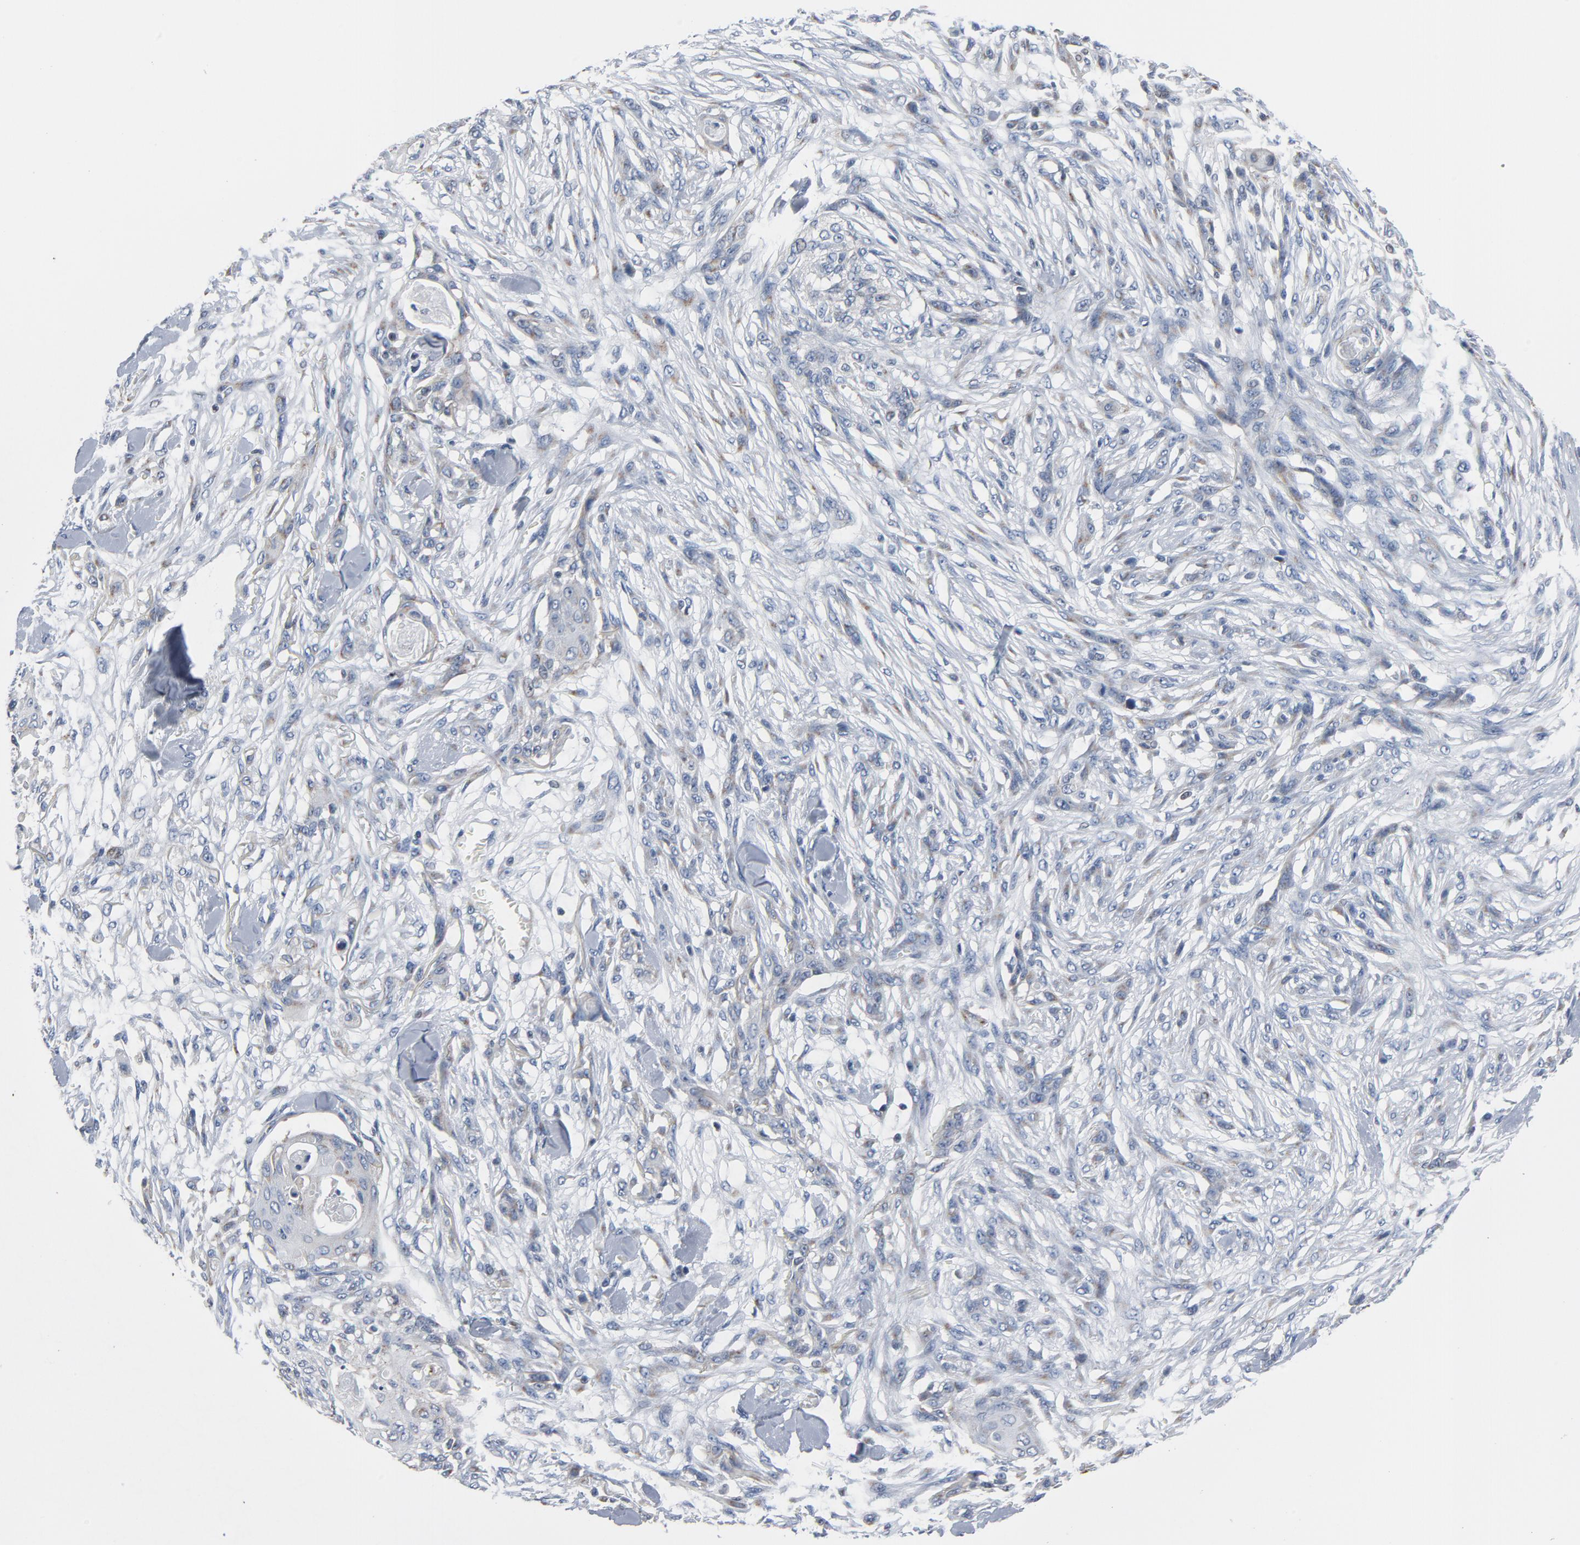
{"staining": {"intensity": "weak", "quantity": "25%-75%", "location": "cytoplasmic/membranous"}, "tissue": "skin cancer", "cell_type": "Tumor cells", "image_type": "cancer", "snomed": [{"axis": "morphology", "description": "Normal tissue, NOS"}, {"axis": "morphology", "description": "Squamous cell carcinoma, NOS"}, {"axis": "topography", "description": "Skin"}], "caption": "The micrograph reveals a brown stain indicating the presence of a protein in the cytoplasmic/membranous of tumor cells in squamous cell carcinoma (skin). (brown staining indicates protein expression, while blue staining denotes nuclei).", "gene": "YIPF6", "patient": {"sex": "female", "age": 59}}